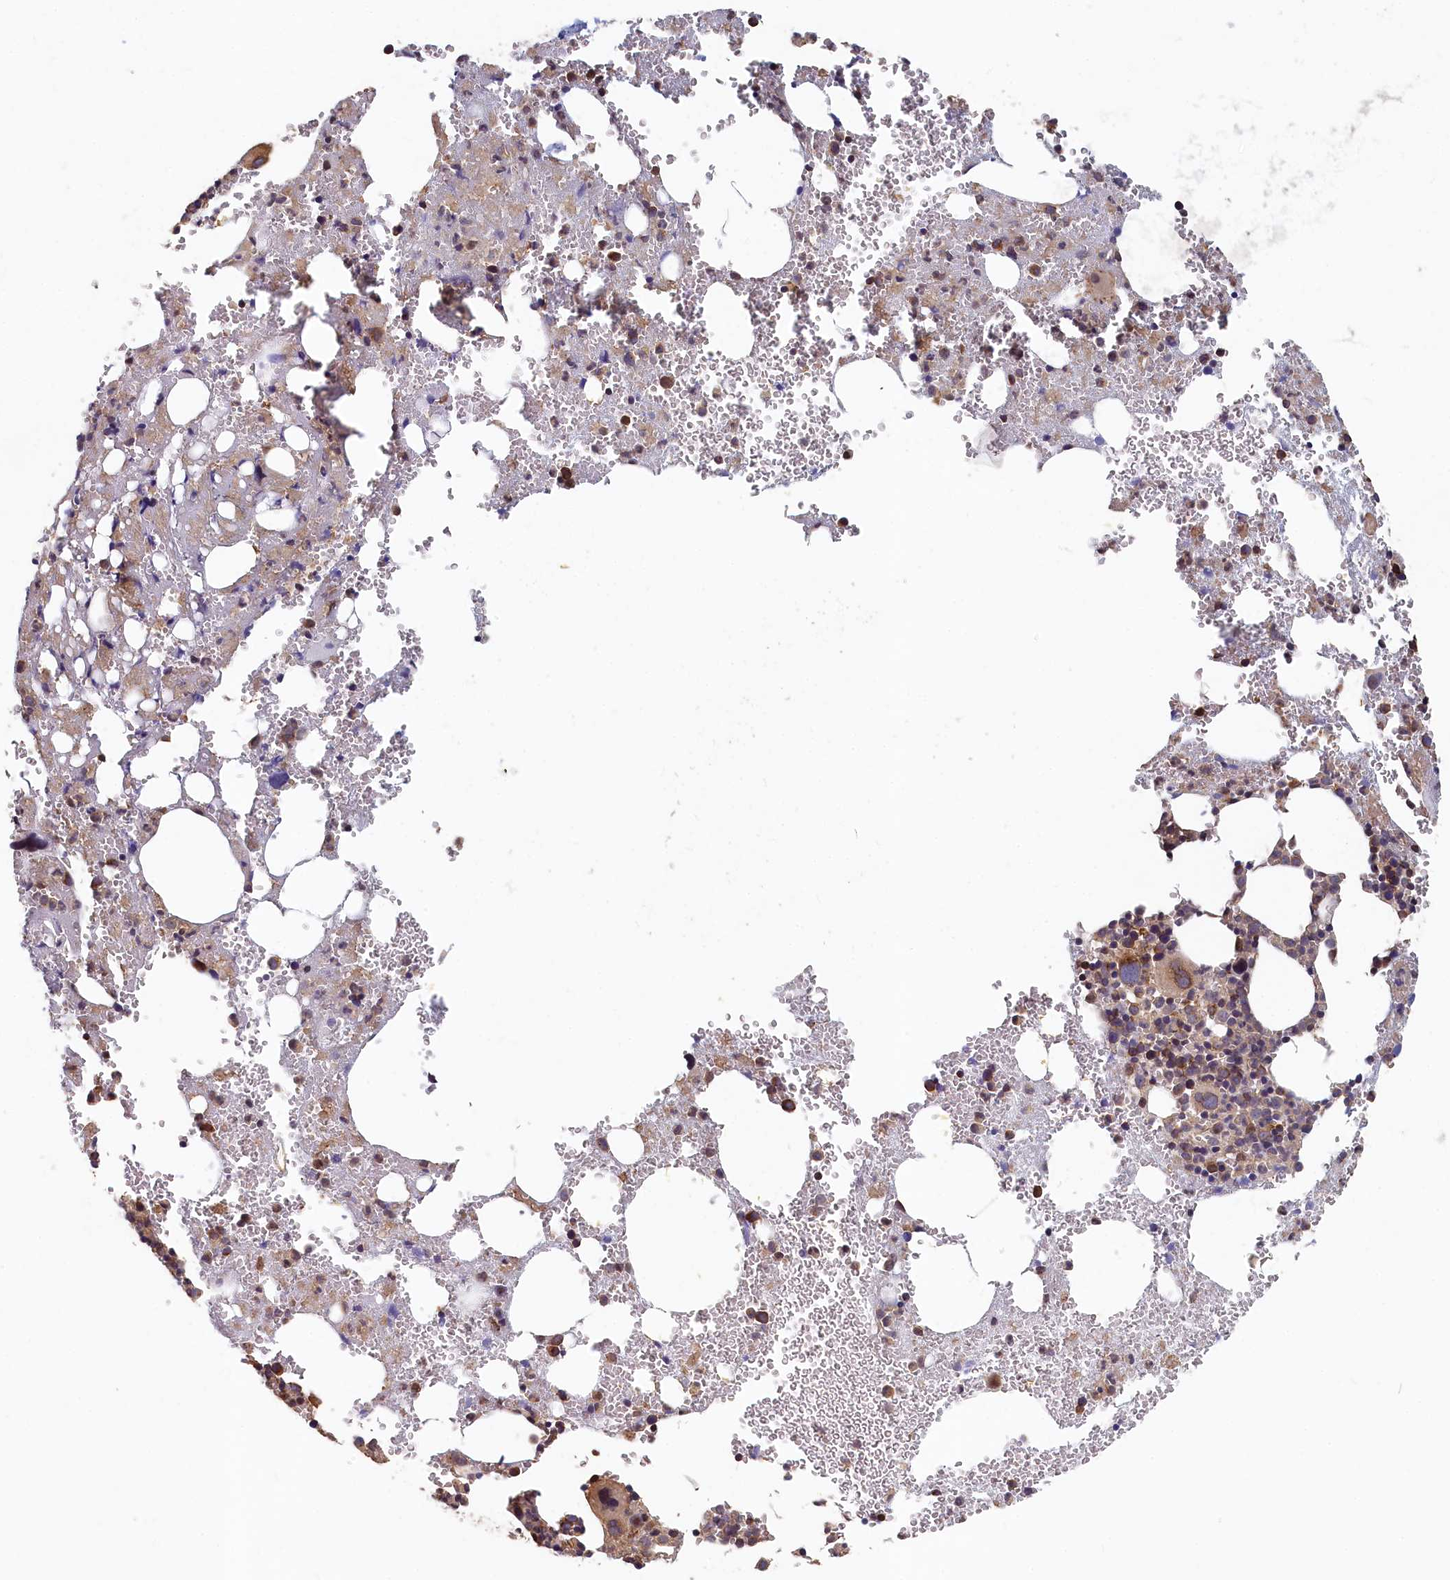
{"staining": {"intensity": "moderate", "quantity": "25%-75%", "location": "cytoplasmic/membranous,nuclear"}, "tissue": "bone marrow", "cell_type": "Hematopoietic cells", "image_type": "normal", "snomed": [{"axis": "morphology", "description": "Normal tissue, NOS"}, {"axis": "topography", "description": "Bone marrow"}], "caption": "Immunohistochemical staining of benign human bone marrow demonstrates moderate cytoplasmic/membranous,nuclear protein expression in about 25%-75% of hematopoietic cells. The protein is stained brown, and the nuclei are stained in blue (DAB IHC with brightfield microscopy, high magnification).", "gene": "TMEM116", "patient": {"sex": "male", "age": 61}}